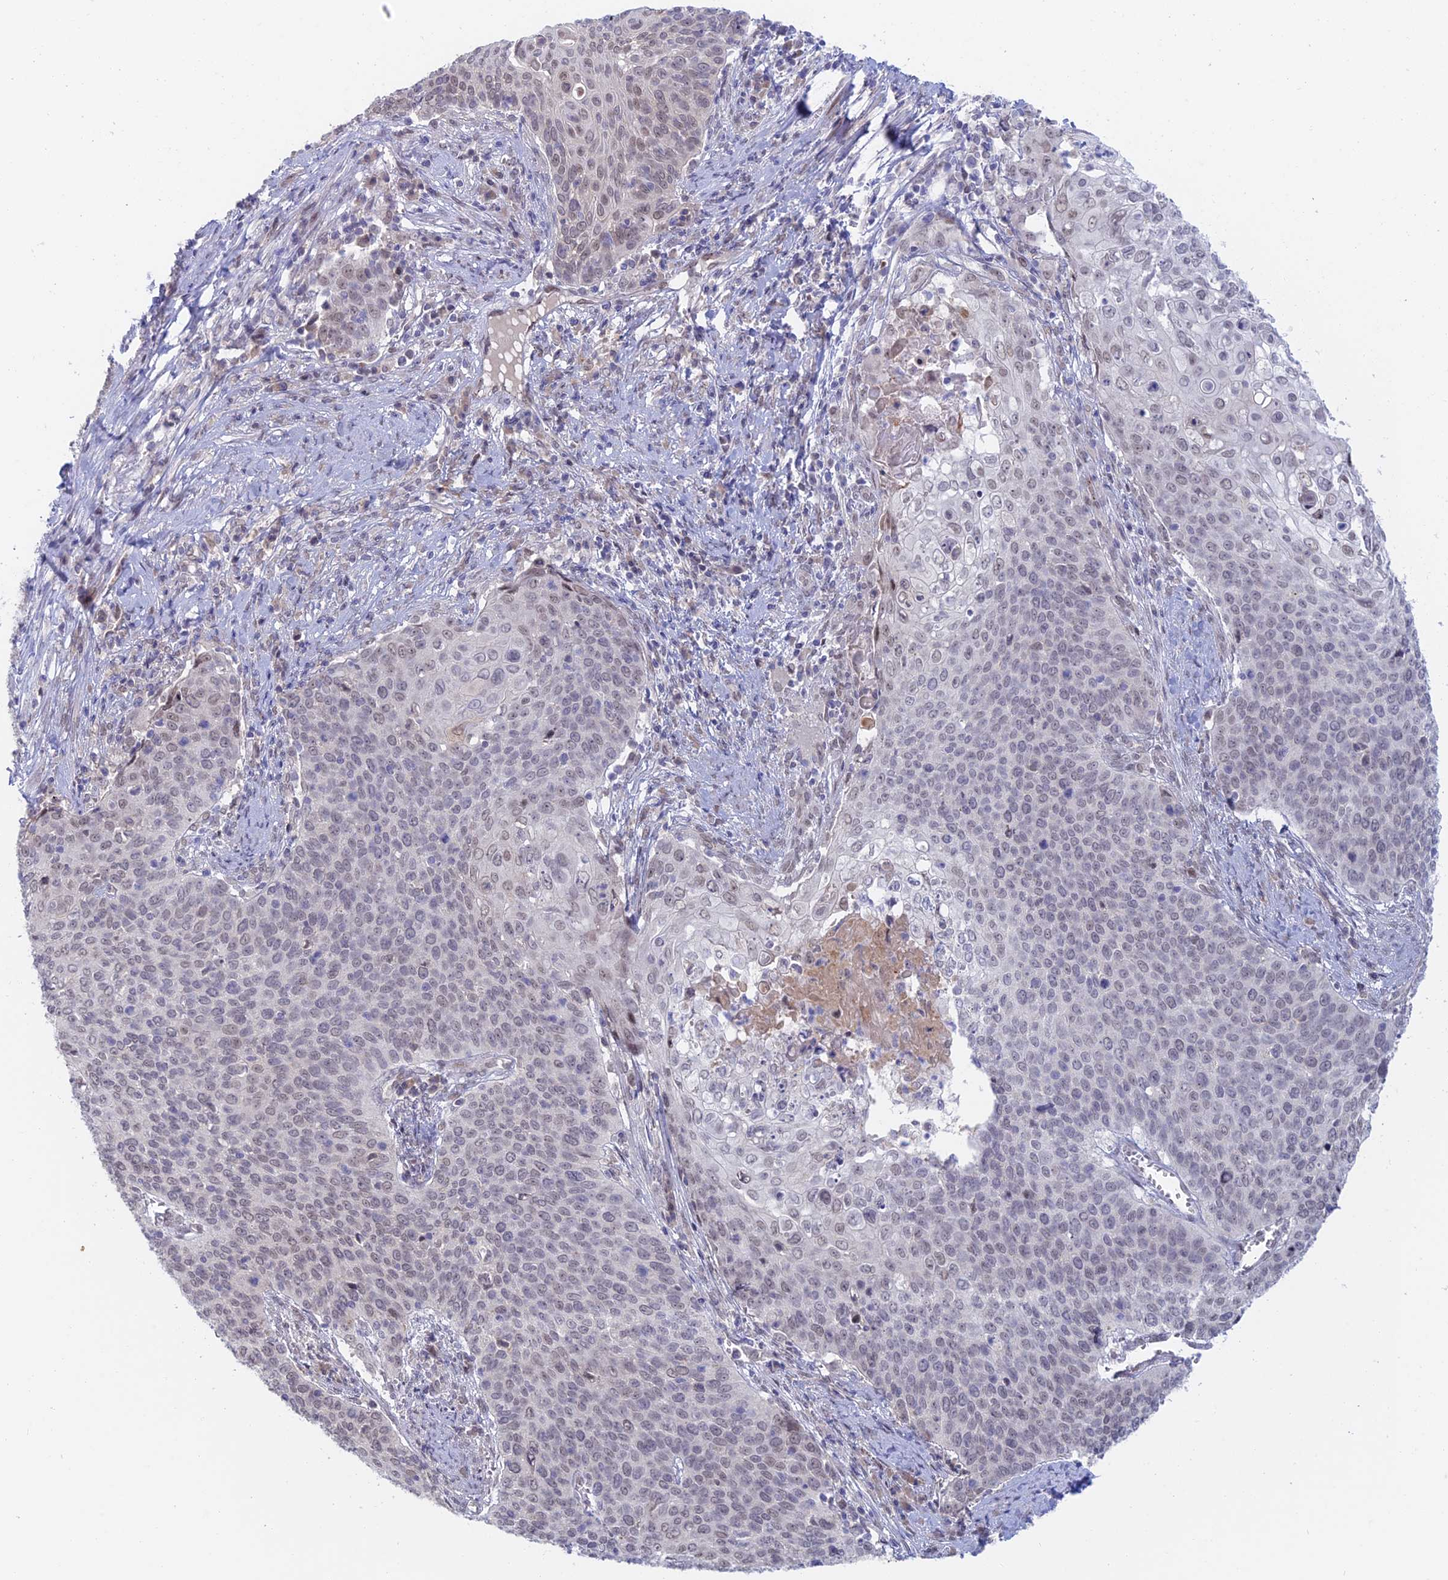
{"staining": {"intensity": "weak", "quantity": "25%-75%", "location": "nuclear"}, "tissue": "cervical cancer", "cell_type": "Tumor cells", "image_type": "cancer", "snomed": [{"axis": "morphology", "description": "Squamous cell carcinoma, NOS"}, {"axis": "topography", "description": "Cervix"}], "caption": "Protein analysis of cervical cancer (squamous cell carcinoma) tissue shows weak nuclear expression in approximately 25%-75% of tumor cells.", "gene": "ZUP1", "patient": {"sex": "female", "age": 39}}